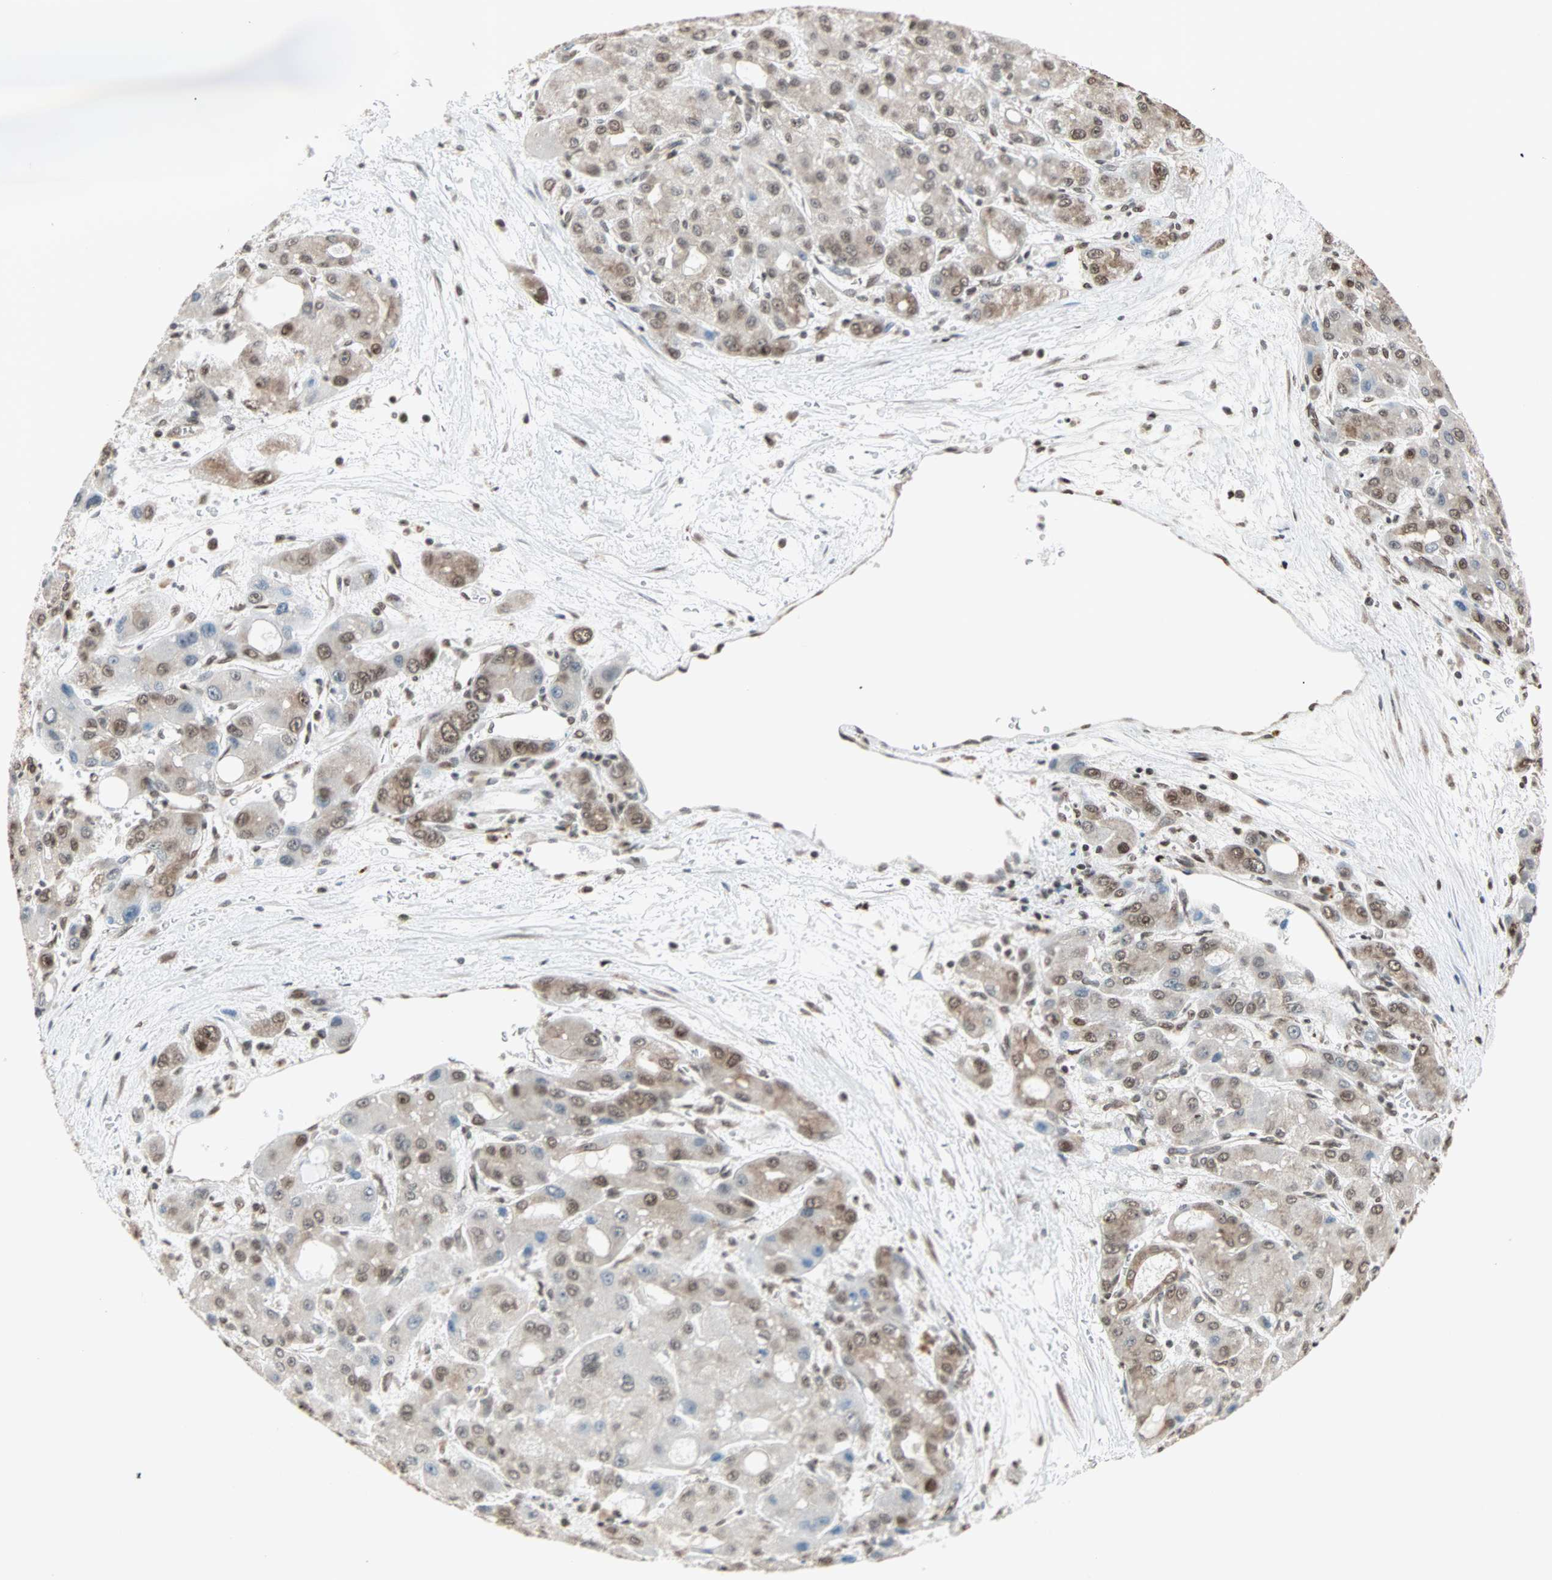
{"staining": {"intensity": "moderate", "quantity": "25%-75%", "location": "nuclear"}, "tissue": "liver cancer", "cell_type": "Tumor cells", "image_type": "cancer", "snomed": [{"axis": "morphology", "description": "Carcinoma, Hepatocellular, NOS"}, {"axis": "topography", "description": "Liver"}], "caption": "Immunohistochemistry histopathology image of neoplastic tissue: liver cancer (hepatocellular carcinoma) stained using IHC displays medium levels of moderate protein expression localized specifically in the nuclear of tumor cells, appearing as a nuclear brown color.", "gene": "DAZAP1", "patient": {"sex": "male", "age": 55}}